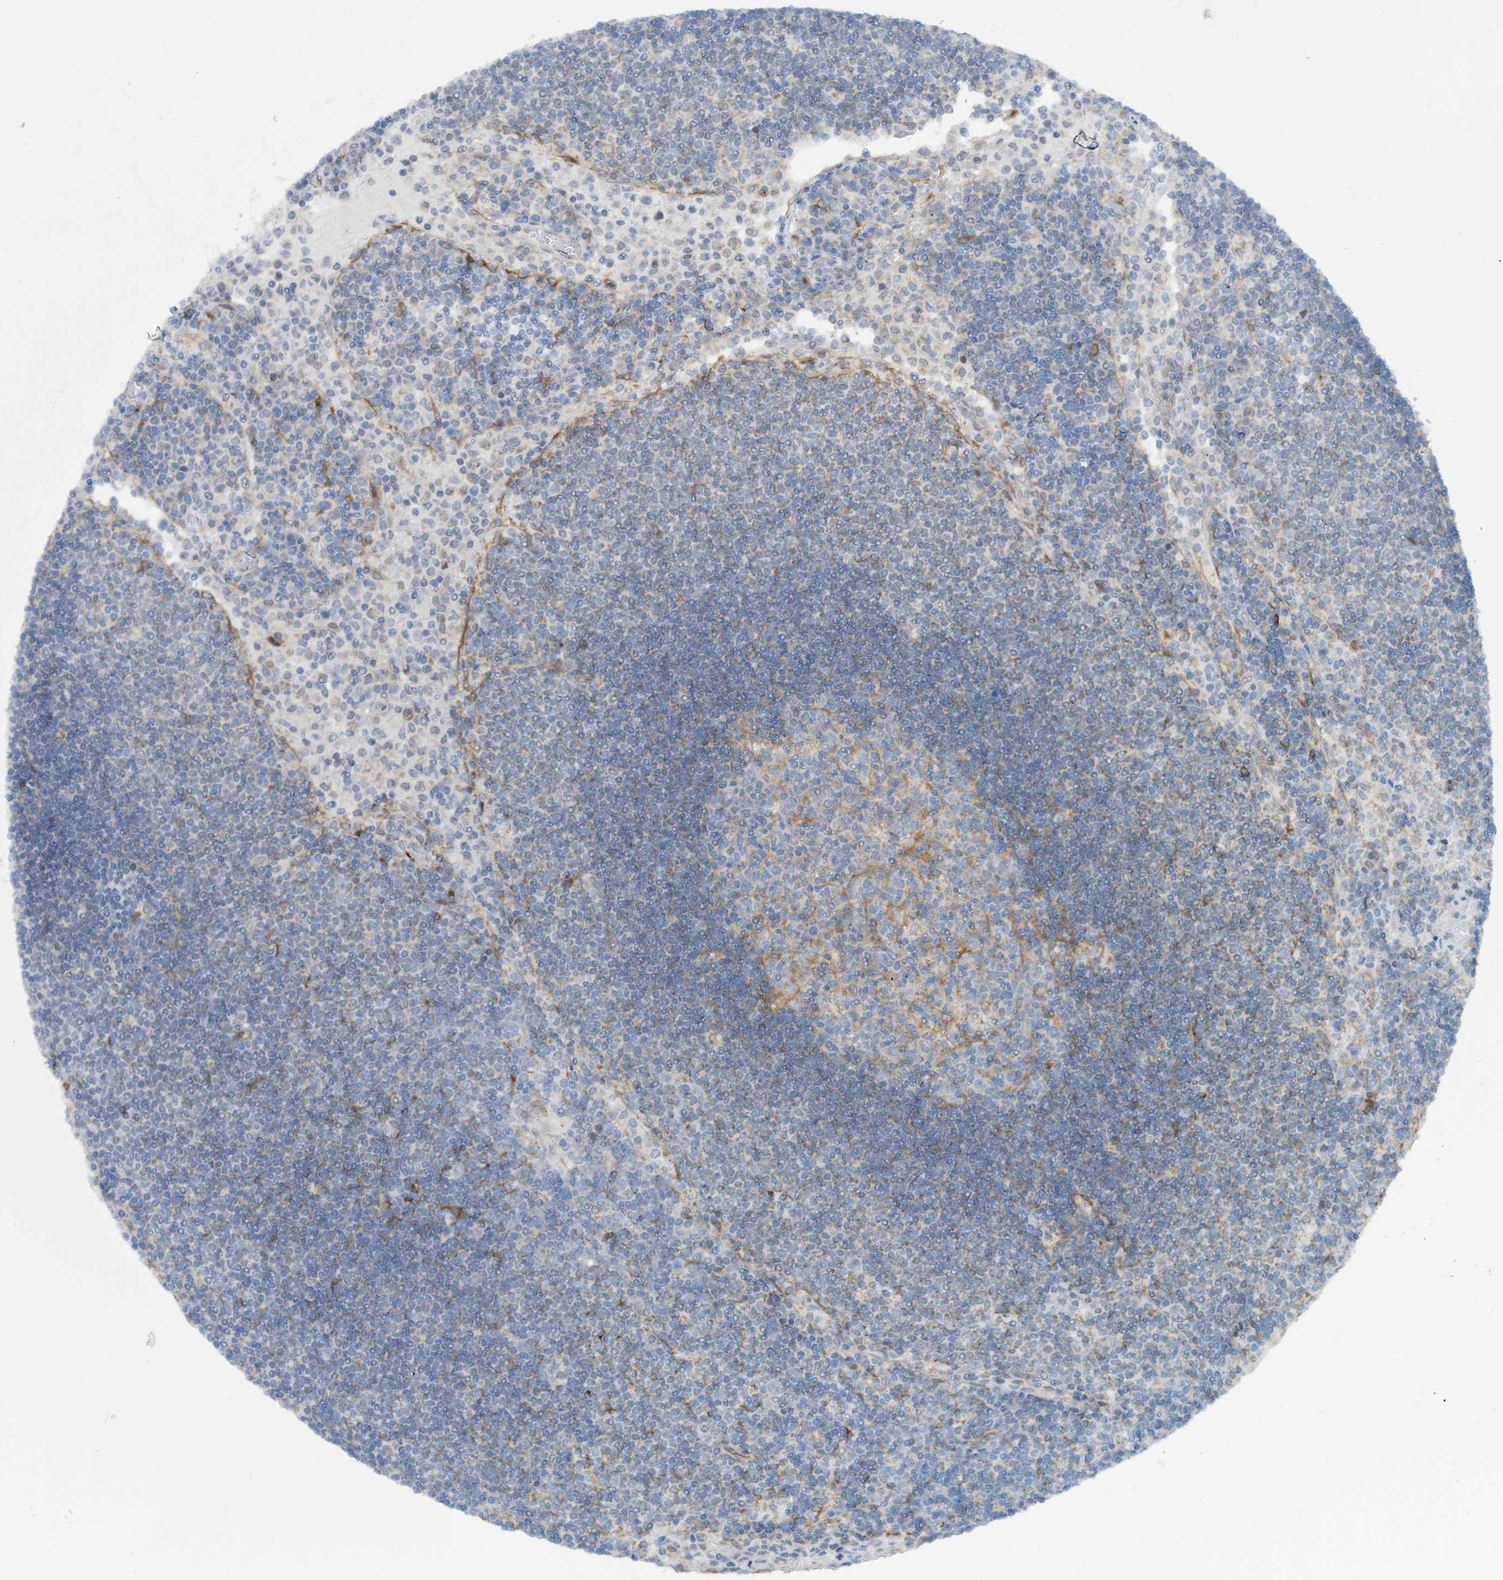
{"staining": {"intensity": "negative", "quantity": "none", "location": "none"}, "tissue": "lymph node", "cell_type": "Germinal center cells", "image_type": "normal", "snomed": [{"axis": "morphology", "description": "Normal tissue, NOS"}, {"axis": "topography", "description": "Lymph node"}], "caption": "This is an immunohistochemistry image of benign human lymph node. There is no expression in germinal center cells.", "gene": "EIF2A", "patient": {"sex": "female", "age": 53}}